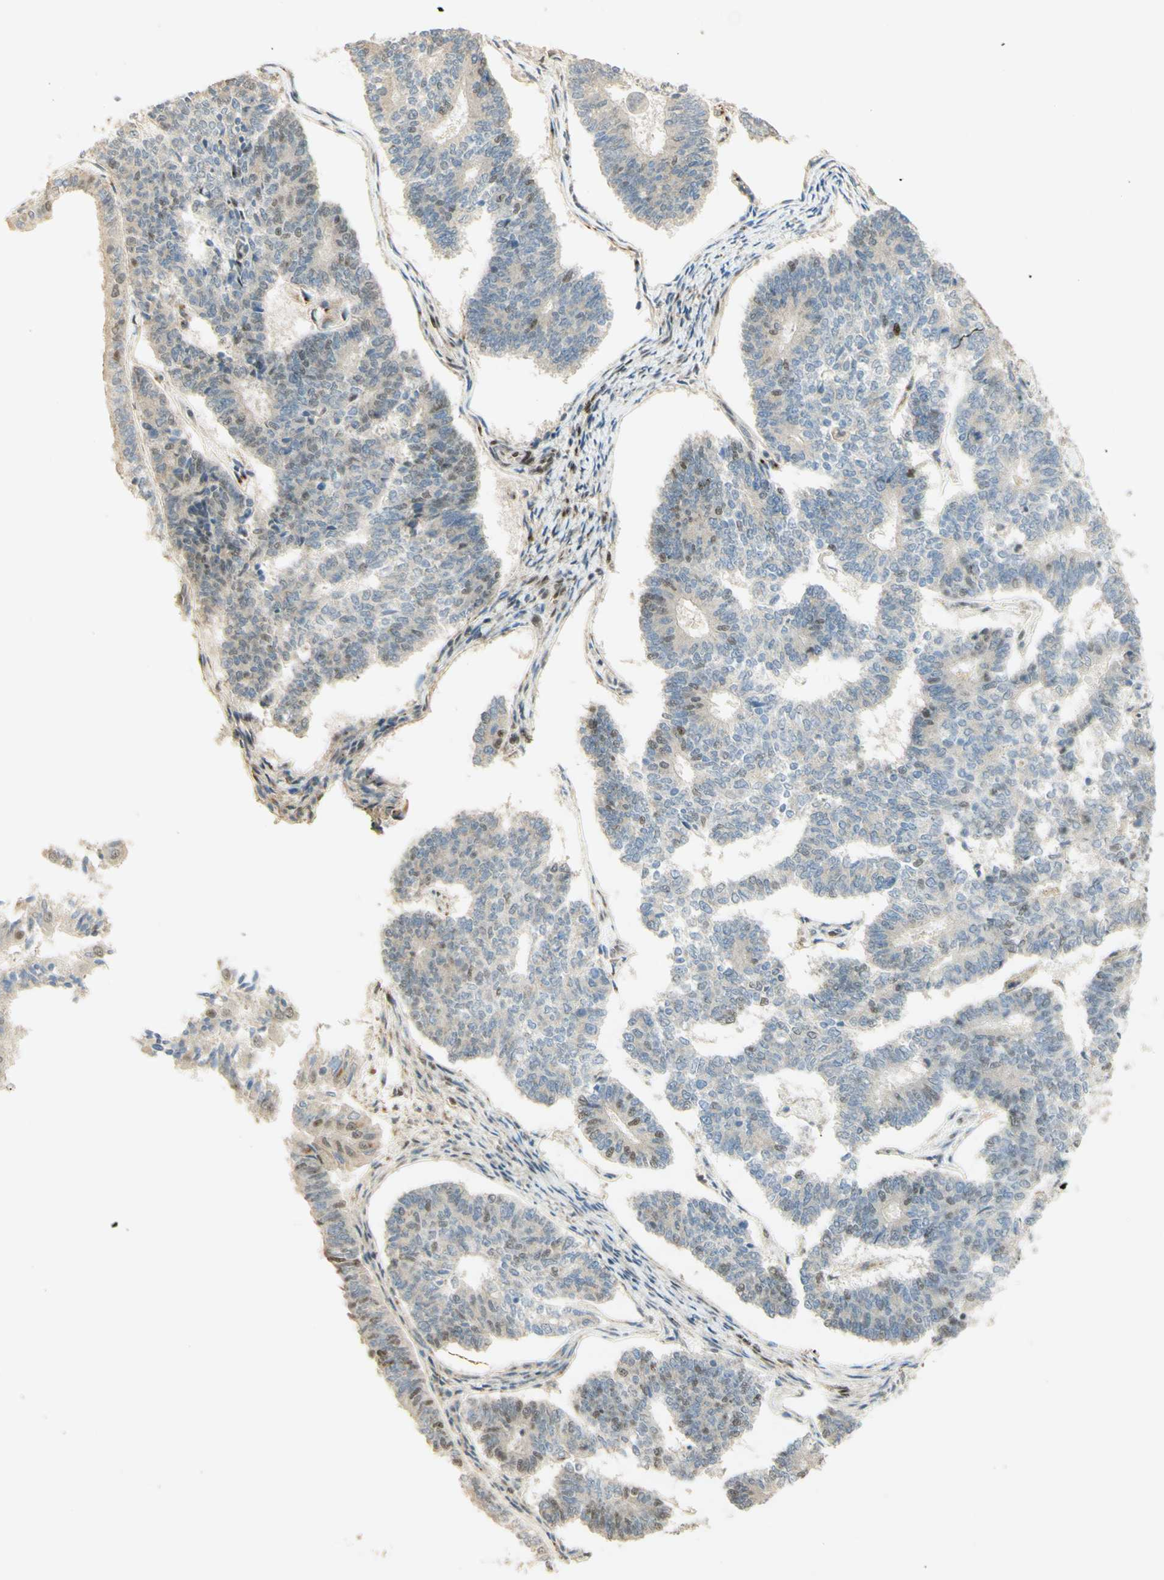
{"staining": {"intensity": "weak", "quantity": "<25%", "location": "nuclear"}, "tissue": "endometrial cancer", "cell_type": "Tumor cells", "image_type": "cancer", "snomed": [{"axis": "morphology", "description": "Adenocarcinoma, NOS"}, {"axis": "topography", "description": "Endometrium"}], "caption": "Protein analysis of adenocarcinoma (endometrial) exhibits no significant expression in tumor cells. (DAB IHC with hematoxylin counter stain).", "gene": "FOXP1", "patient": {"sex": "female", "age": 70}}